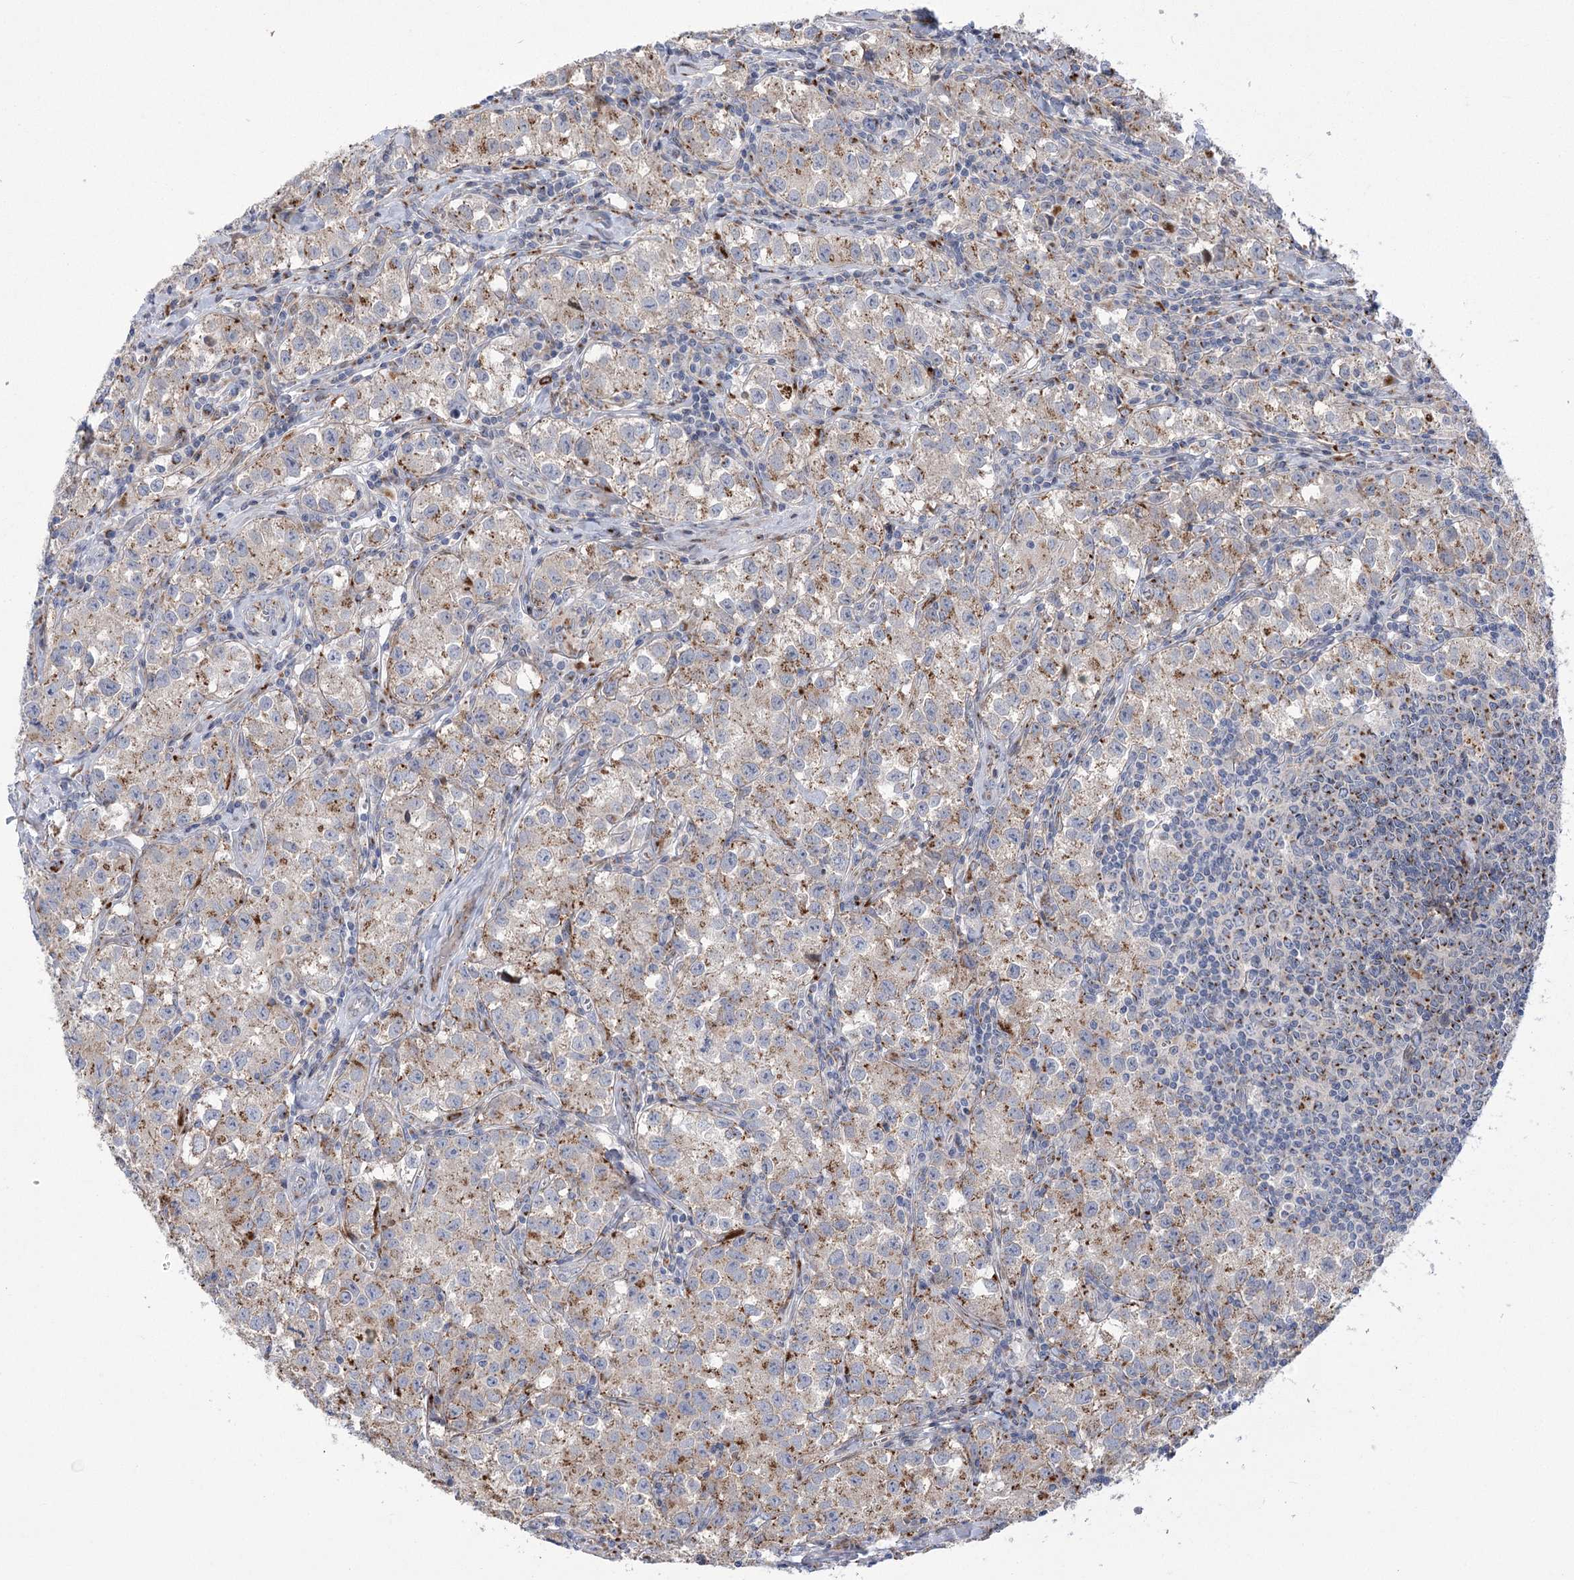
{"staining": {"intensity": "weak", "quantity": "25%-75%", "location": "cytoplasmic/membranous"}, "tissue": "testis cancer", "cell_type": "Tumor cells", "image_type": "cancer", "snomed": [{"axis": "morphology", "description": "Seminoma, NOS"}, {"axis": "morphology", "description": "Carcinoma, Embryonal, NOS"}, {"axis": "topography", "description": "Testis"}], "caption": "Brown immunohistochemical staining in human testis cancer exhibits weak cytoplasmic/membranous expression in approximately 25%-75% of tumor cells. (Stains: DAB (3,3'-diaminobenzidine) in brown, nuclei in blue, Microscopy: brightfield microscopy at high magnification).", "gene": "NME7", "patient": {"sex": "male", "age": 43}}